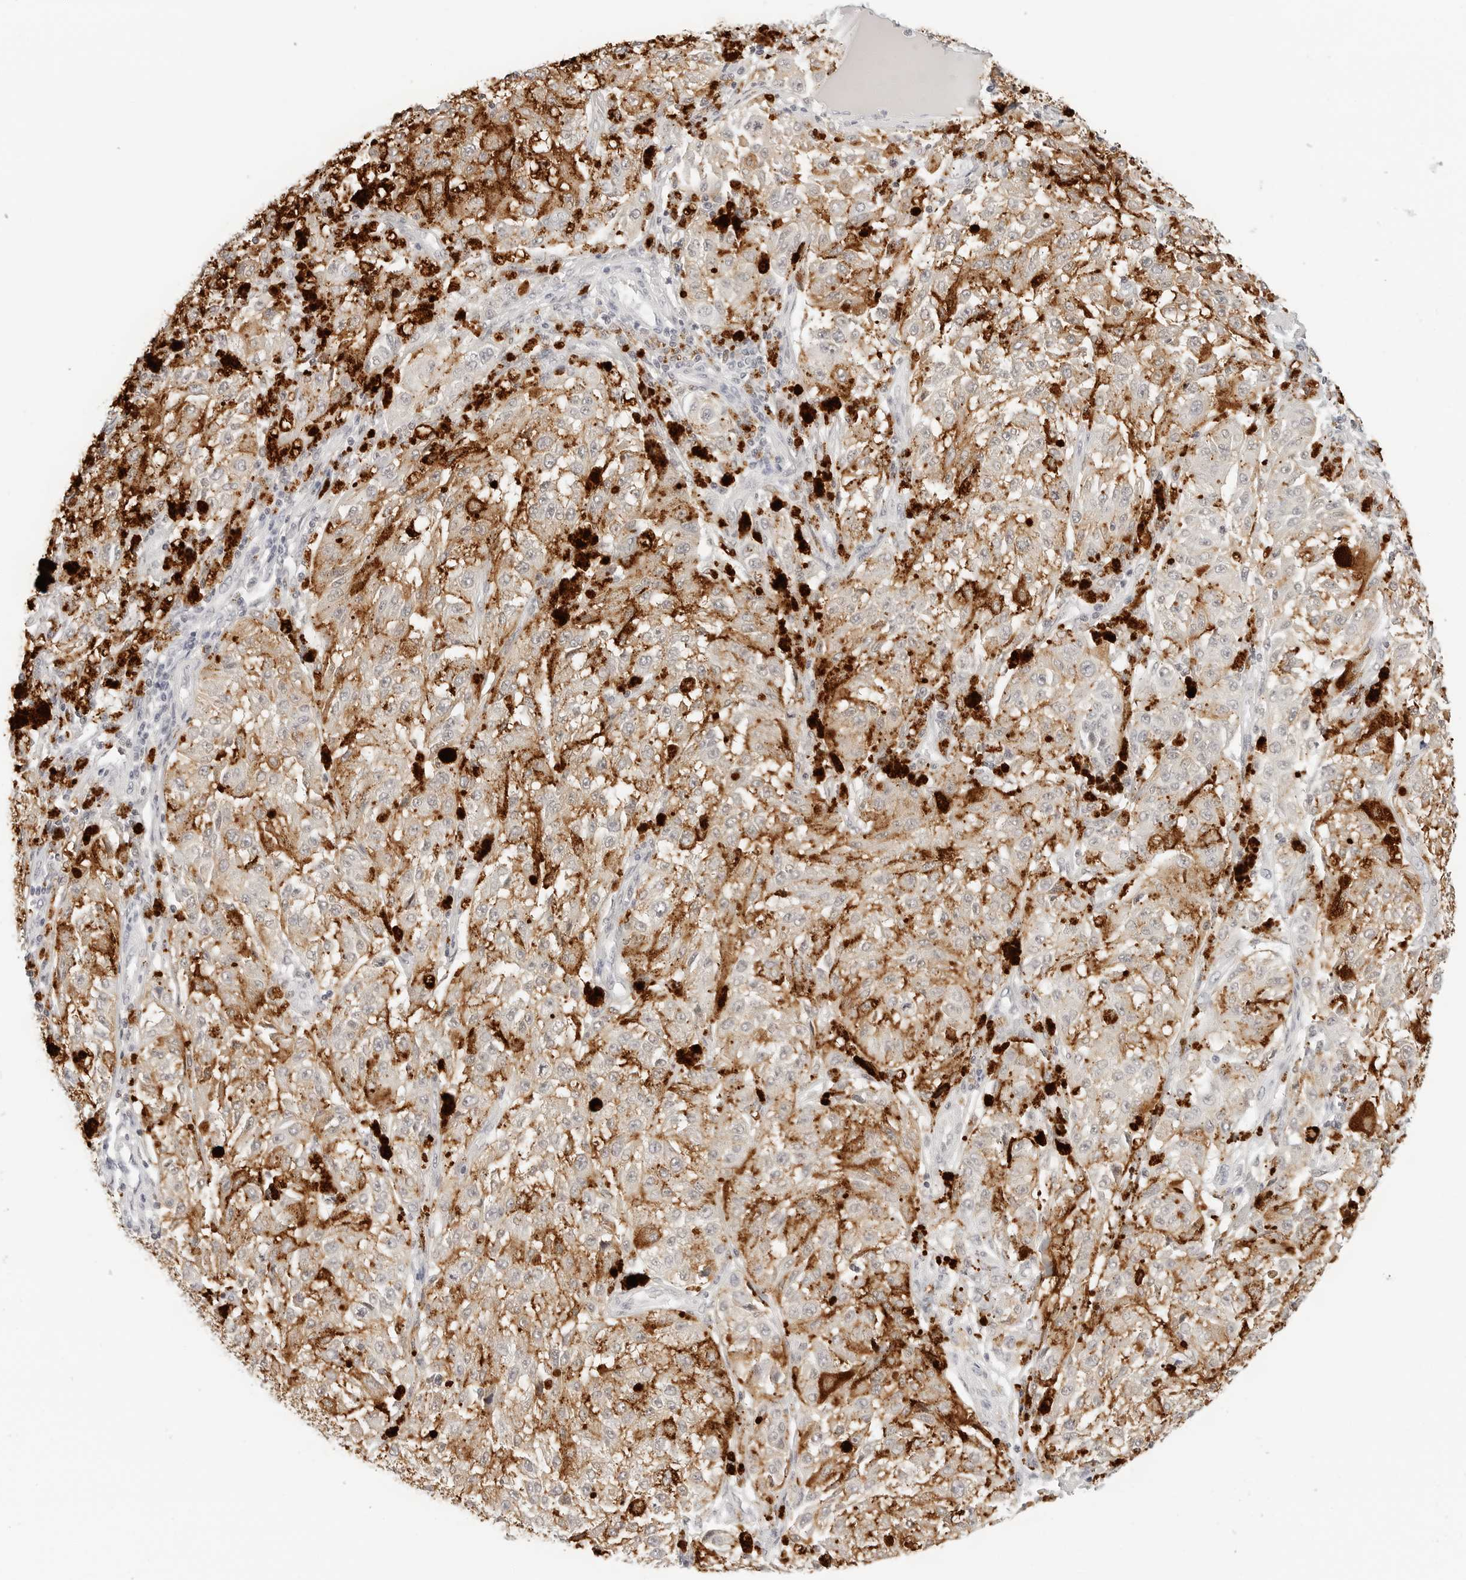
{"staining": {"intensity": "negative", "quantity": "none", "location": "none"}, "tissue": "melanoma", "cell_type": "Tumor cells", "image_type": "cancer", "snomed": [{"axis": "morphology", "description": "Malignant melanoma, NOS"}, {"axis": "topography", "description": "Skin"}], "caption": "A high-resolution micrograph shows IHC staining of malignant melanoma, which demonstrates no significant positivity in tumor cells.", "gene": "NEO1", "patient": {"sex": "female", "age": 64}}